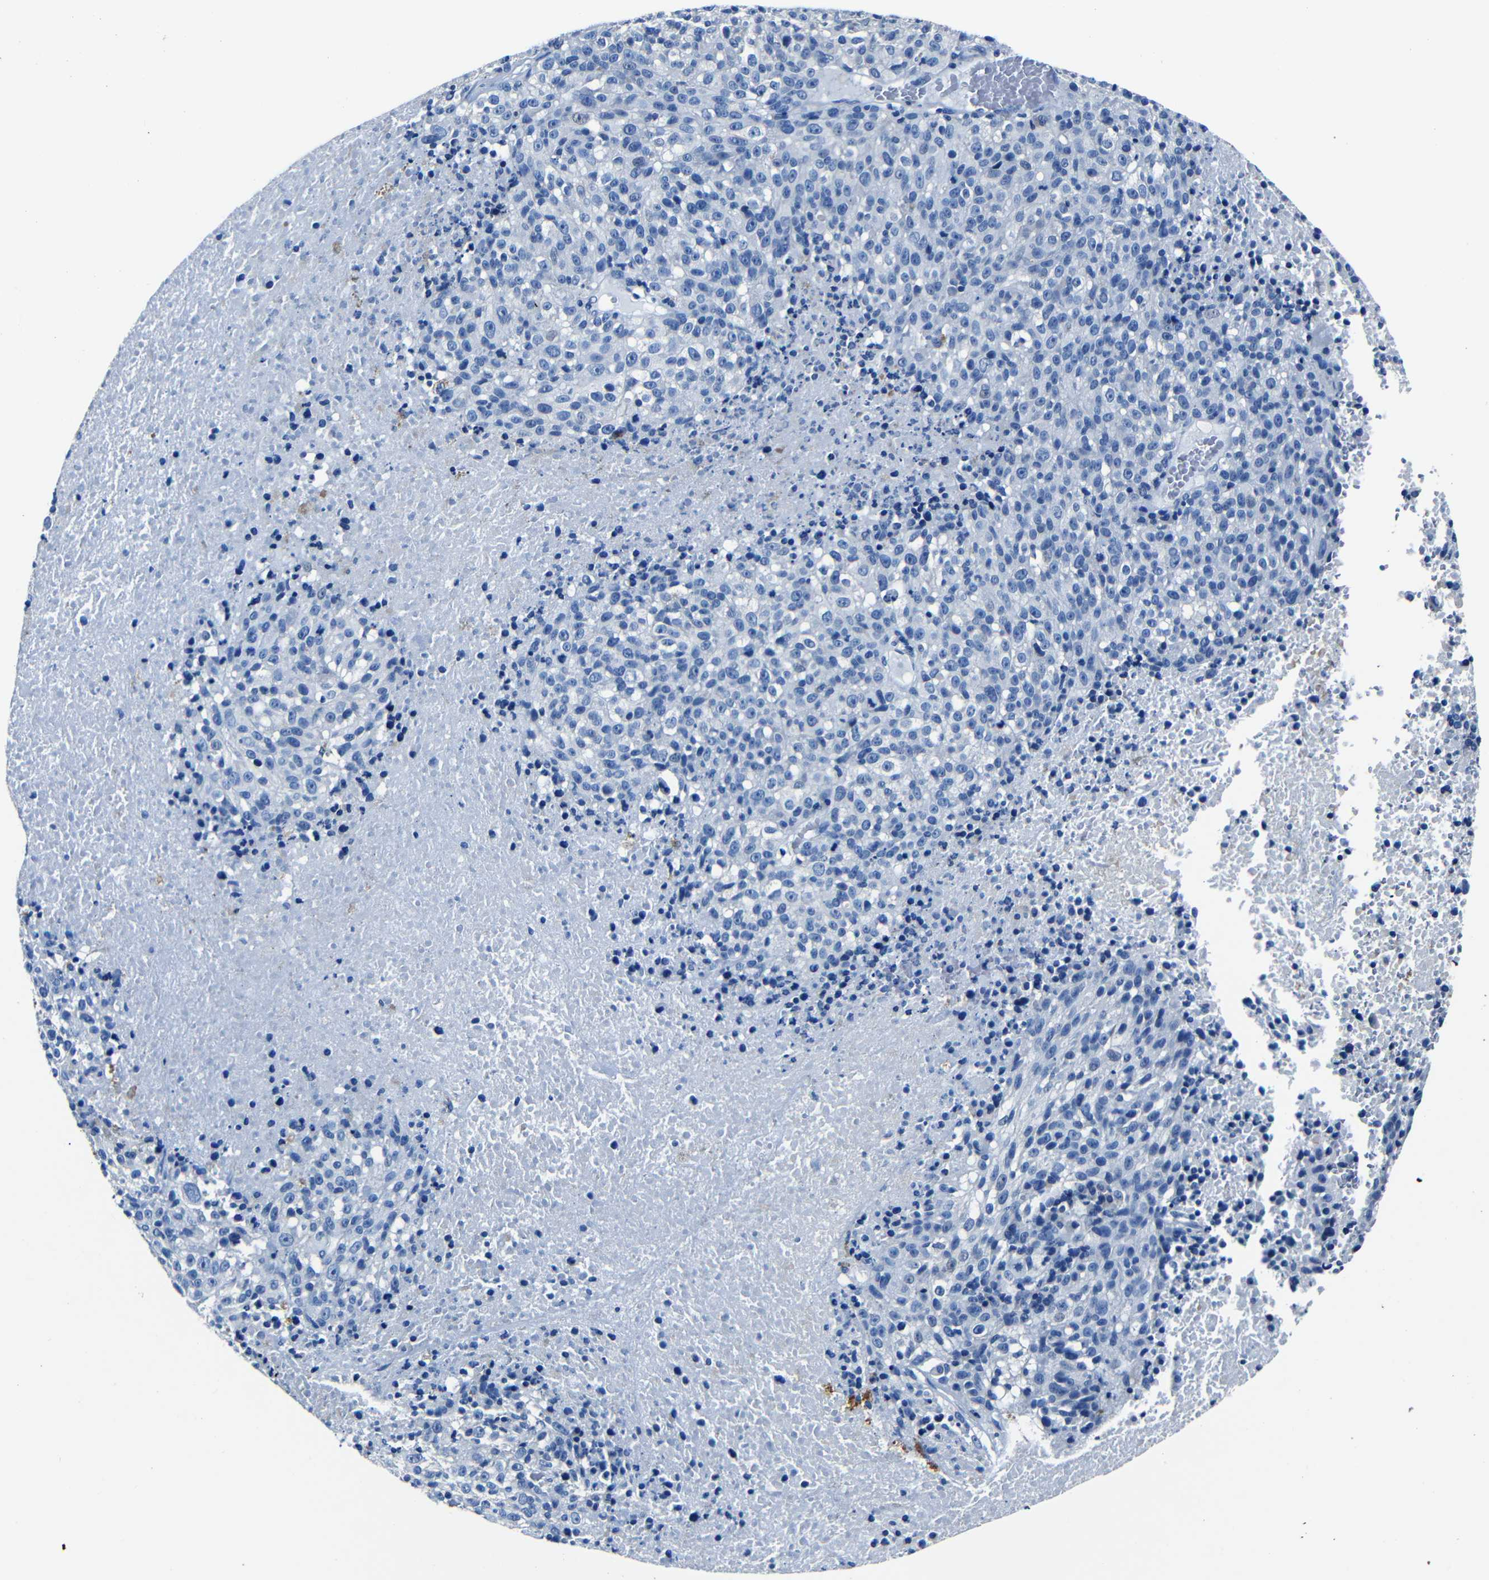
{"staining": {"intensity": "negative", "quantity": "none", "location": "none"}, "tissue": "melanoma", "cell_type": "Tumor cells", "image_type": "cancer", "snomed": [{"axis": "morphology", "description": "Malignant melanoma, Metastatic site"}, {"axis": "topography", "description": "Cerebral cortex"}], "caption": "Immunohistochemistry (IHC) image of human malignant melanoma (metastatic site) stained for a protein (brown), which reveals no positivity in tumor cells. Brightfield microscopy of immunohistochemistry stained with DAB (3,3'-diaminobenzidine) (brown) and hematoxylin (blue), captured at high magnification.", "gene": "NCMAP", "patient": {"sex": "female", "age": 52}}